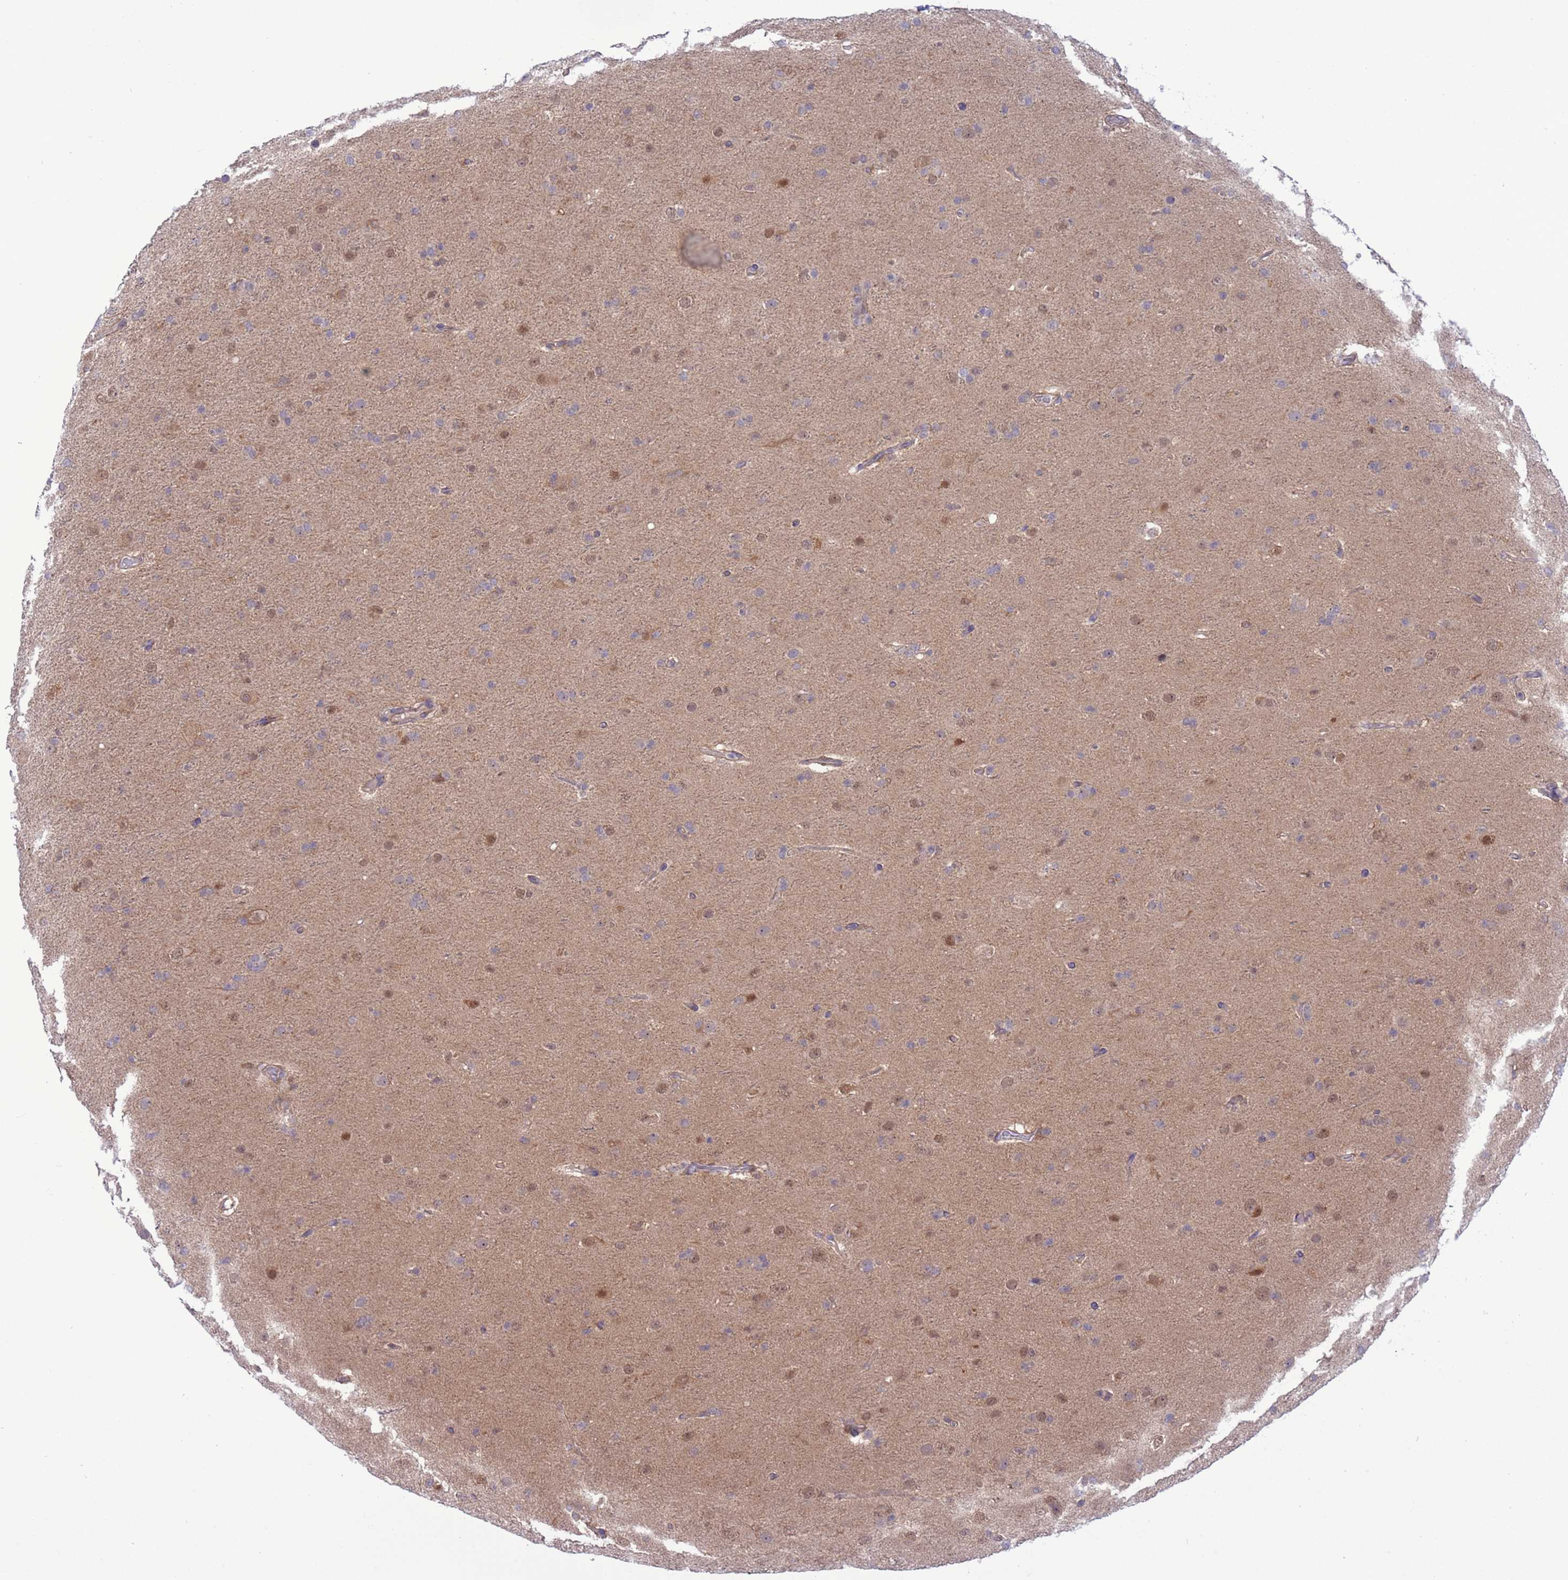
{"staining": {"intensity": "moderate", "quantity": "<25%", "location": "nuclear"}, "tissue": "glioma", "cell_type": "Tumor cells", "image_type": "cancer", "snomed": [{"axis": "morphology", "description": "Glioma, malignant, Low grade"}, {"axis": "topography", "description": "Brain"}], "caption": "Approximately <25% of tumor cells in human malignant glioma (low-grade) exhibit moderate nuclear protein staining as visualized by brown immunohistochemical staining.", "gene": "ZNF461", "patient": {"sex": "male", "age": 65}}